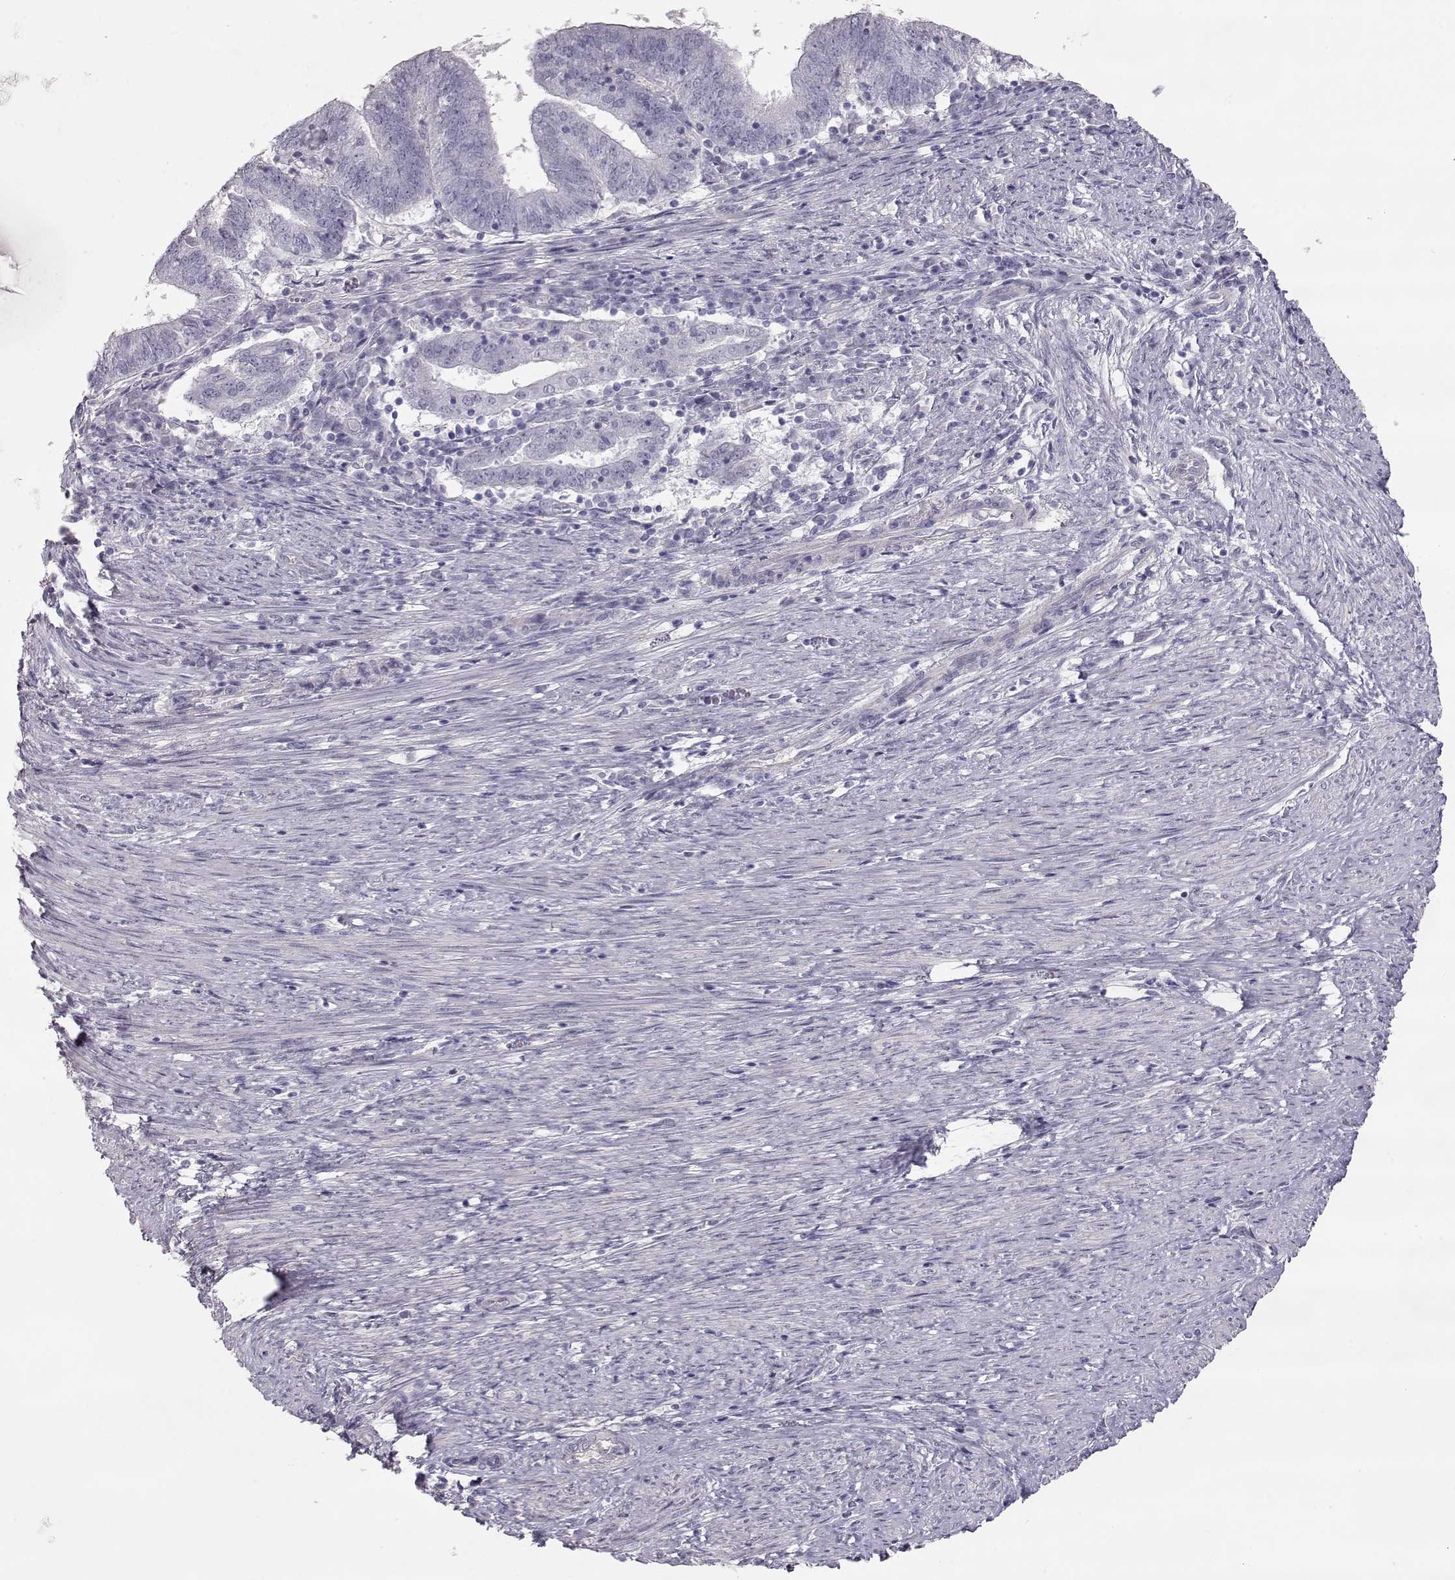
{"staining": {"intensity": "negative", "quantity": "none", "location": "none"}, "tissue": "endometrial cancer", "cell_type": "Tumor cells", "image_type": "cancer", "snomed": [{"axis": "morphology", "description": "Adenocarcinoma, NOS"}, {"axis": "topography", "description": "Endometrium"}], "caption": "Immunohistochemical staining of human endometrial adenocarcinoma exhibits no significant staining in tumor cells.", "gene": "SLC18A1", "patient": {"sex": "female", "age": 82}}